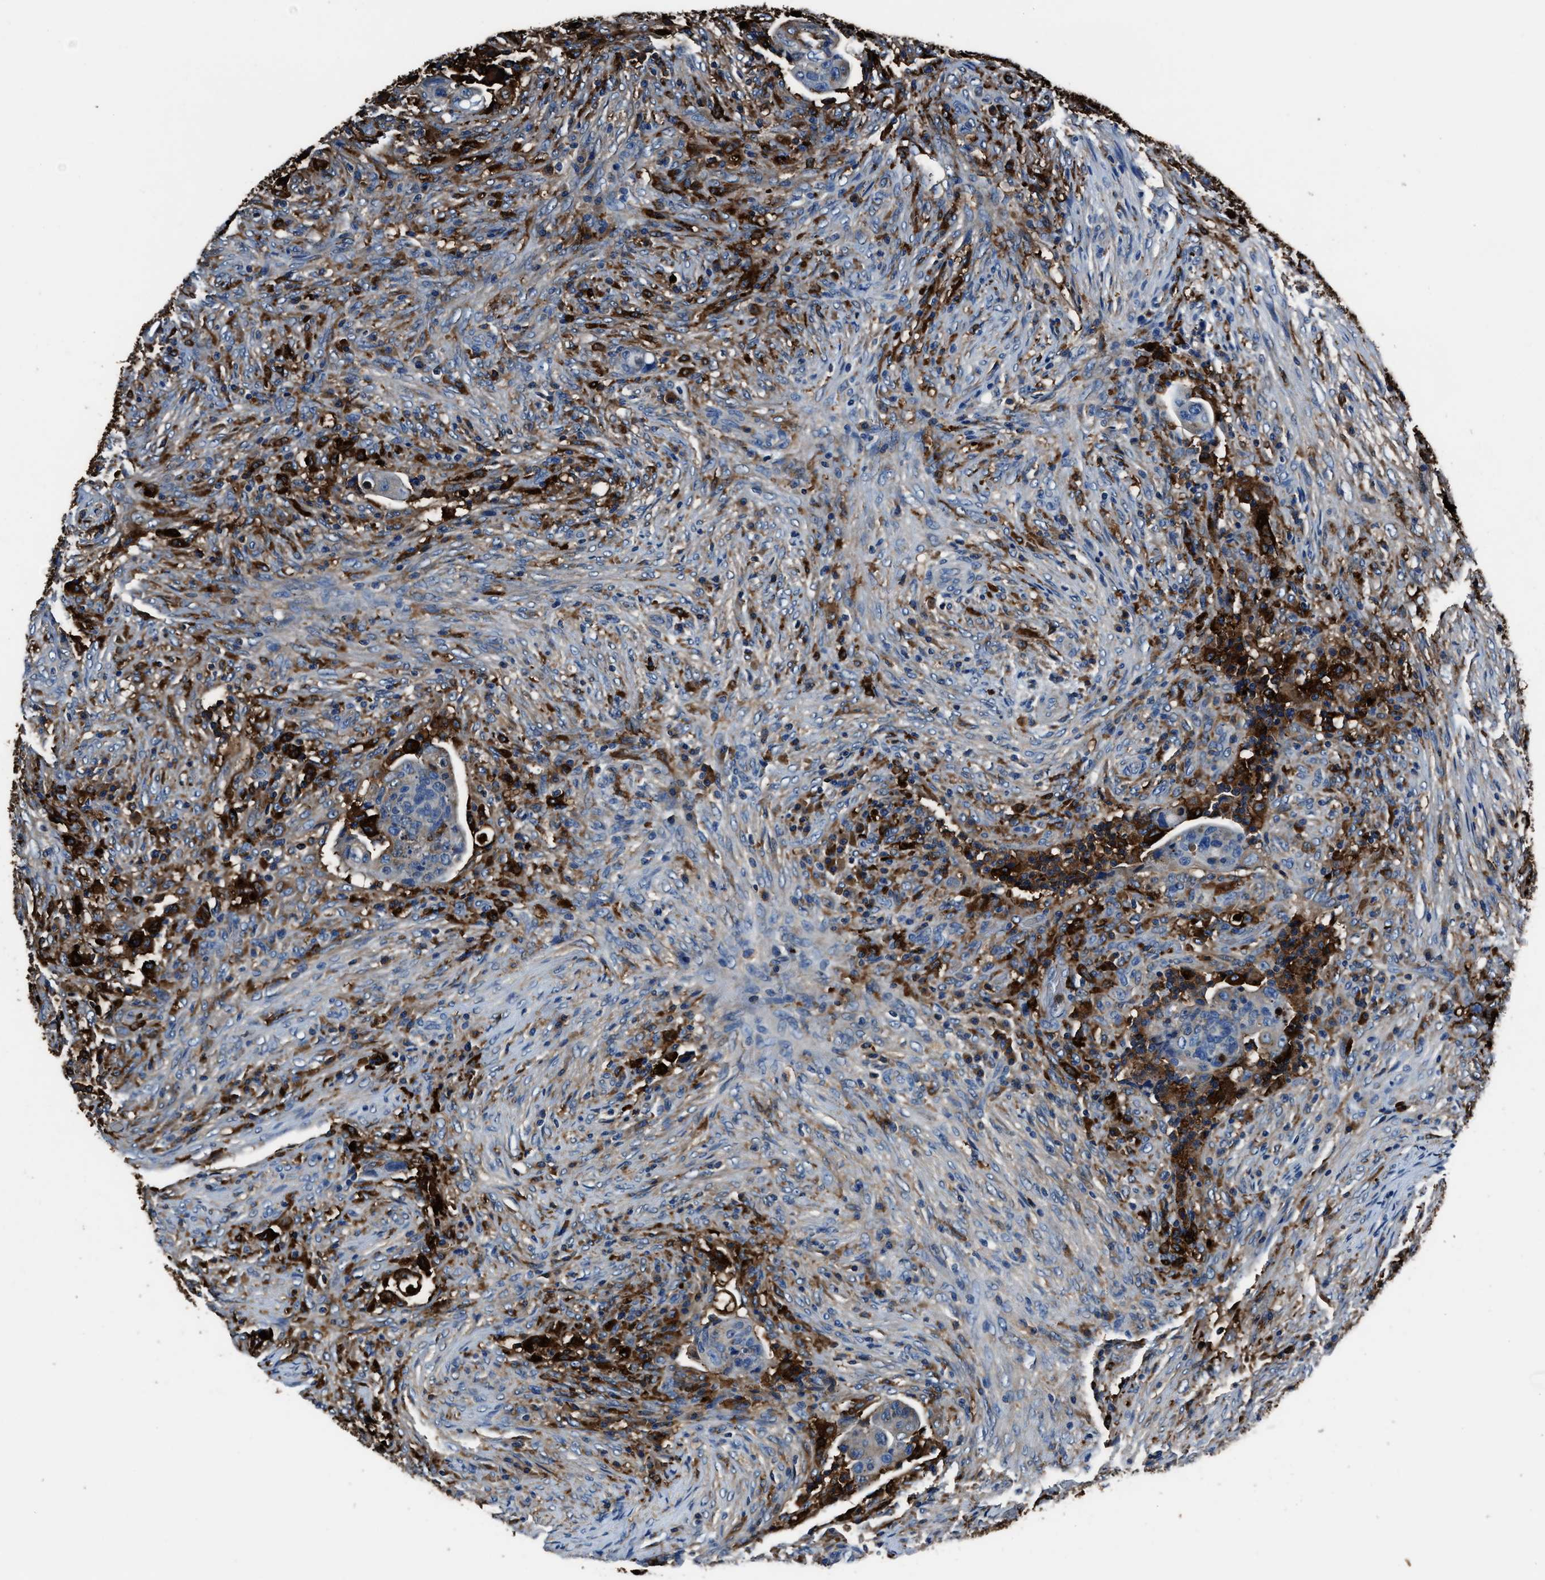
{"staining": {"intensity": "weak", "quantity": "<25%", "location": "cytoplasmic/membranous"}, "tissue": "colorectal cancer", "cell_type": "Tumor cells", "image_type": "cancer", "snomed": [{"axis": "morphology", "description": "Adenocarcinoma, NOS"}, {"axis": "topography", "description": "Rectum"}], "caption": "Immunohistochemistry of human colorectal cancer reveals no expression in tumor cells.", "gene": "FTL", "patient": {"sex": "female", "age": 71}}